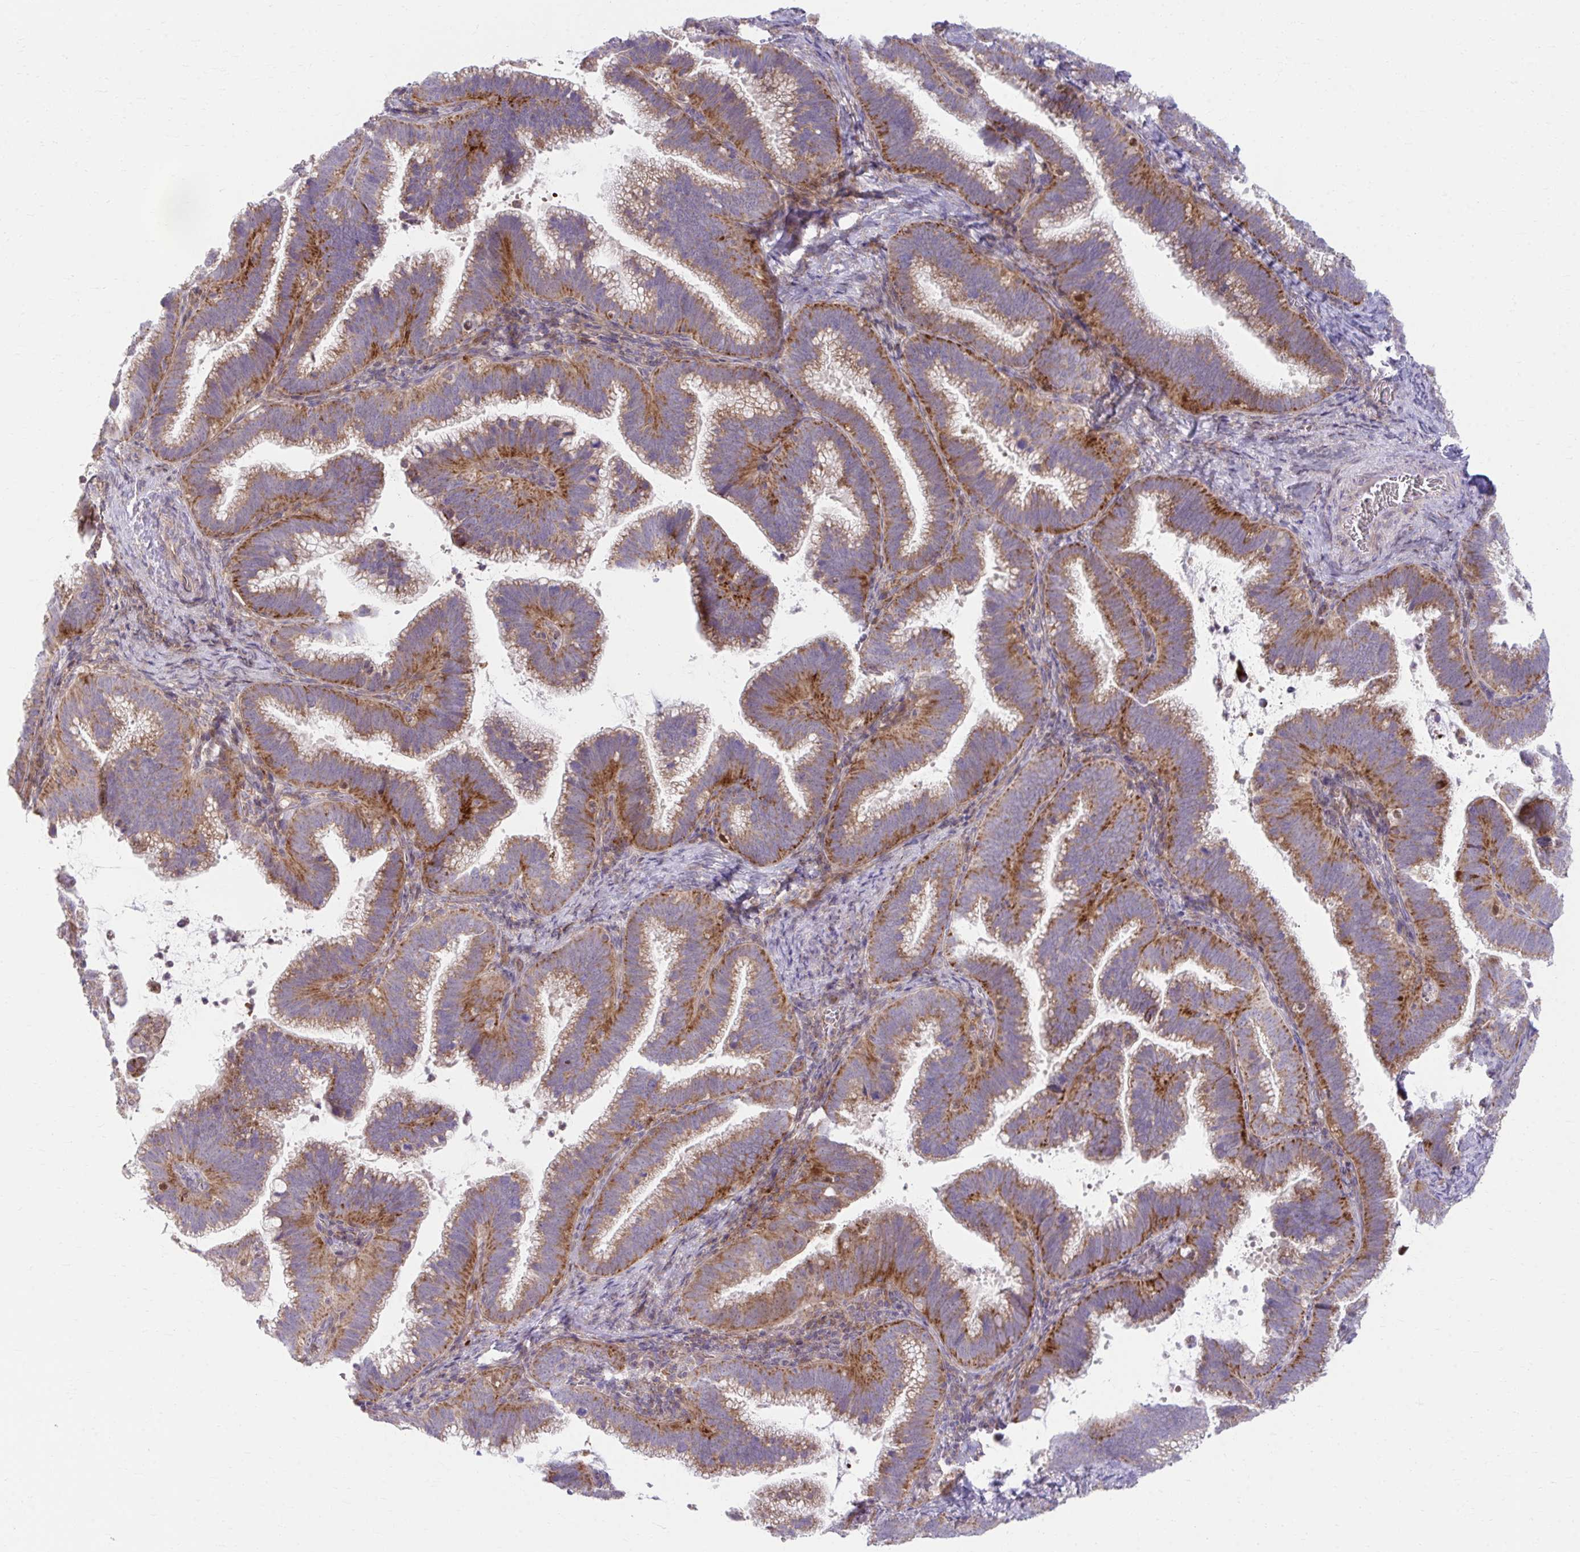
{"staining": {"intensity": "strong", "quantity": ">75%", "location": "cytoplasmic/membranous"}, "tissue": "cervical cancer", "cell_type": "Tumor cells", "image_type": "cancer", "snomed": [{"axis": "morphology", "description": "Adenocarcinoma, NOS"}, {"axis": "topography", "description": "Cervix"}], "caption": "Immunohistochemistry (IHC) of cervical cancer (adenocarcinoma) demonstrates high levels of strong cytoplasmic/membranous expression in approximately >75% of tumor cells. (DAB (3,3'-diaminobenzidine) = brown stain, brightfield microscopy at high magnification).", "gene": "C16orf54", "patient": {"sex": "female", "age": 61}}